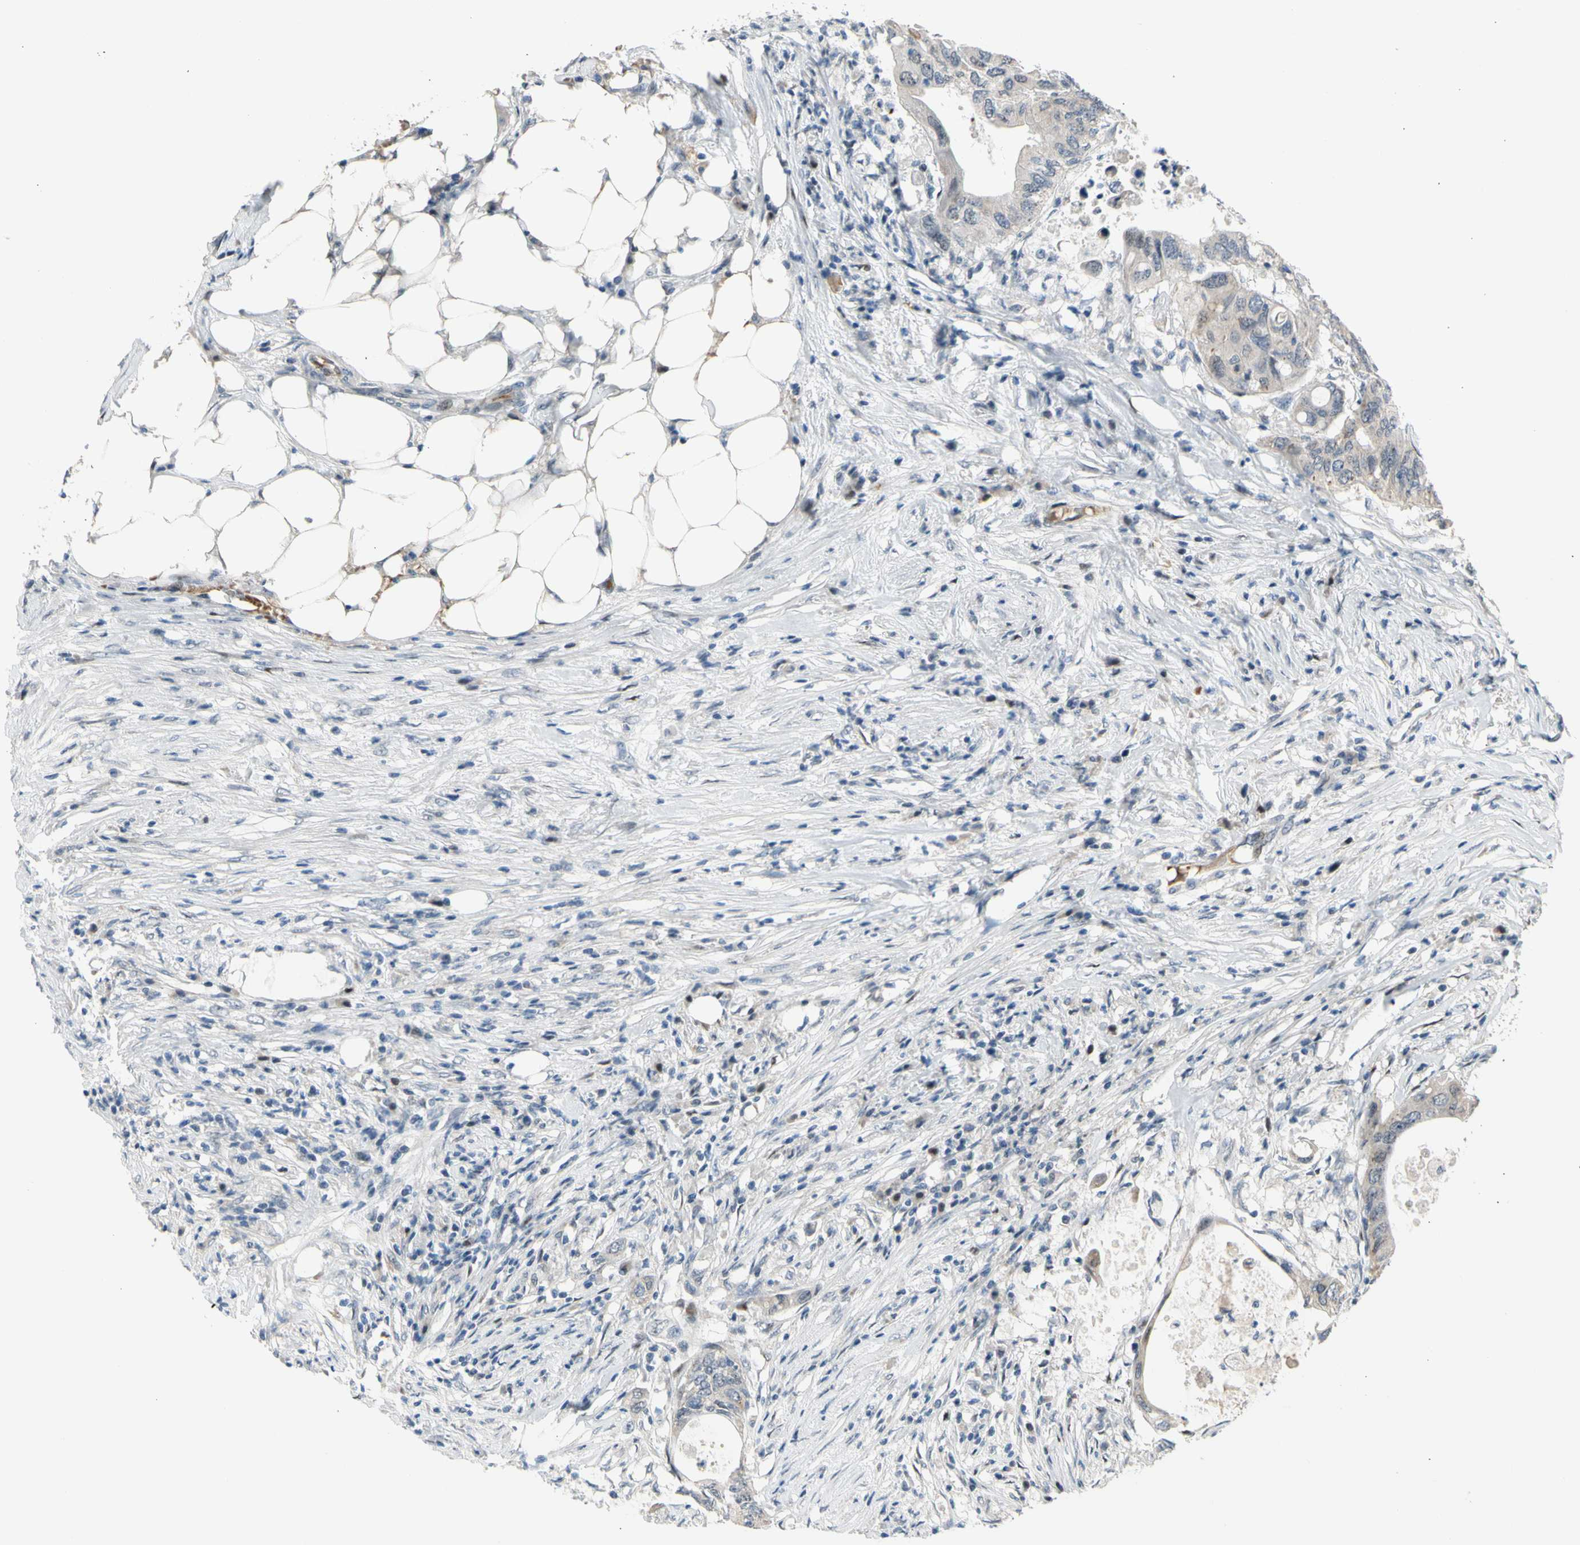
{"staining": {"intensity": "negative", "quantity": "none", "location": "none"}, "tissue": "colorectal cancer", "cell_type": "Tumor cells", "image_type": "cancer", "snomed": [{"axis": "morphology", "description": "Adenocarcinoma, NOS"}, {"axis": "topography", "description": "Colon"}], "caption": "Colorectal cancer stained for a protein using immunohistochemistry (IHC) shows no staining tumor cells.", "gene": "ZNF184", "patient": {"sex": "male", "age": 71}}